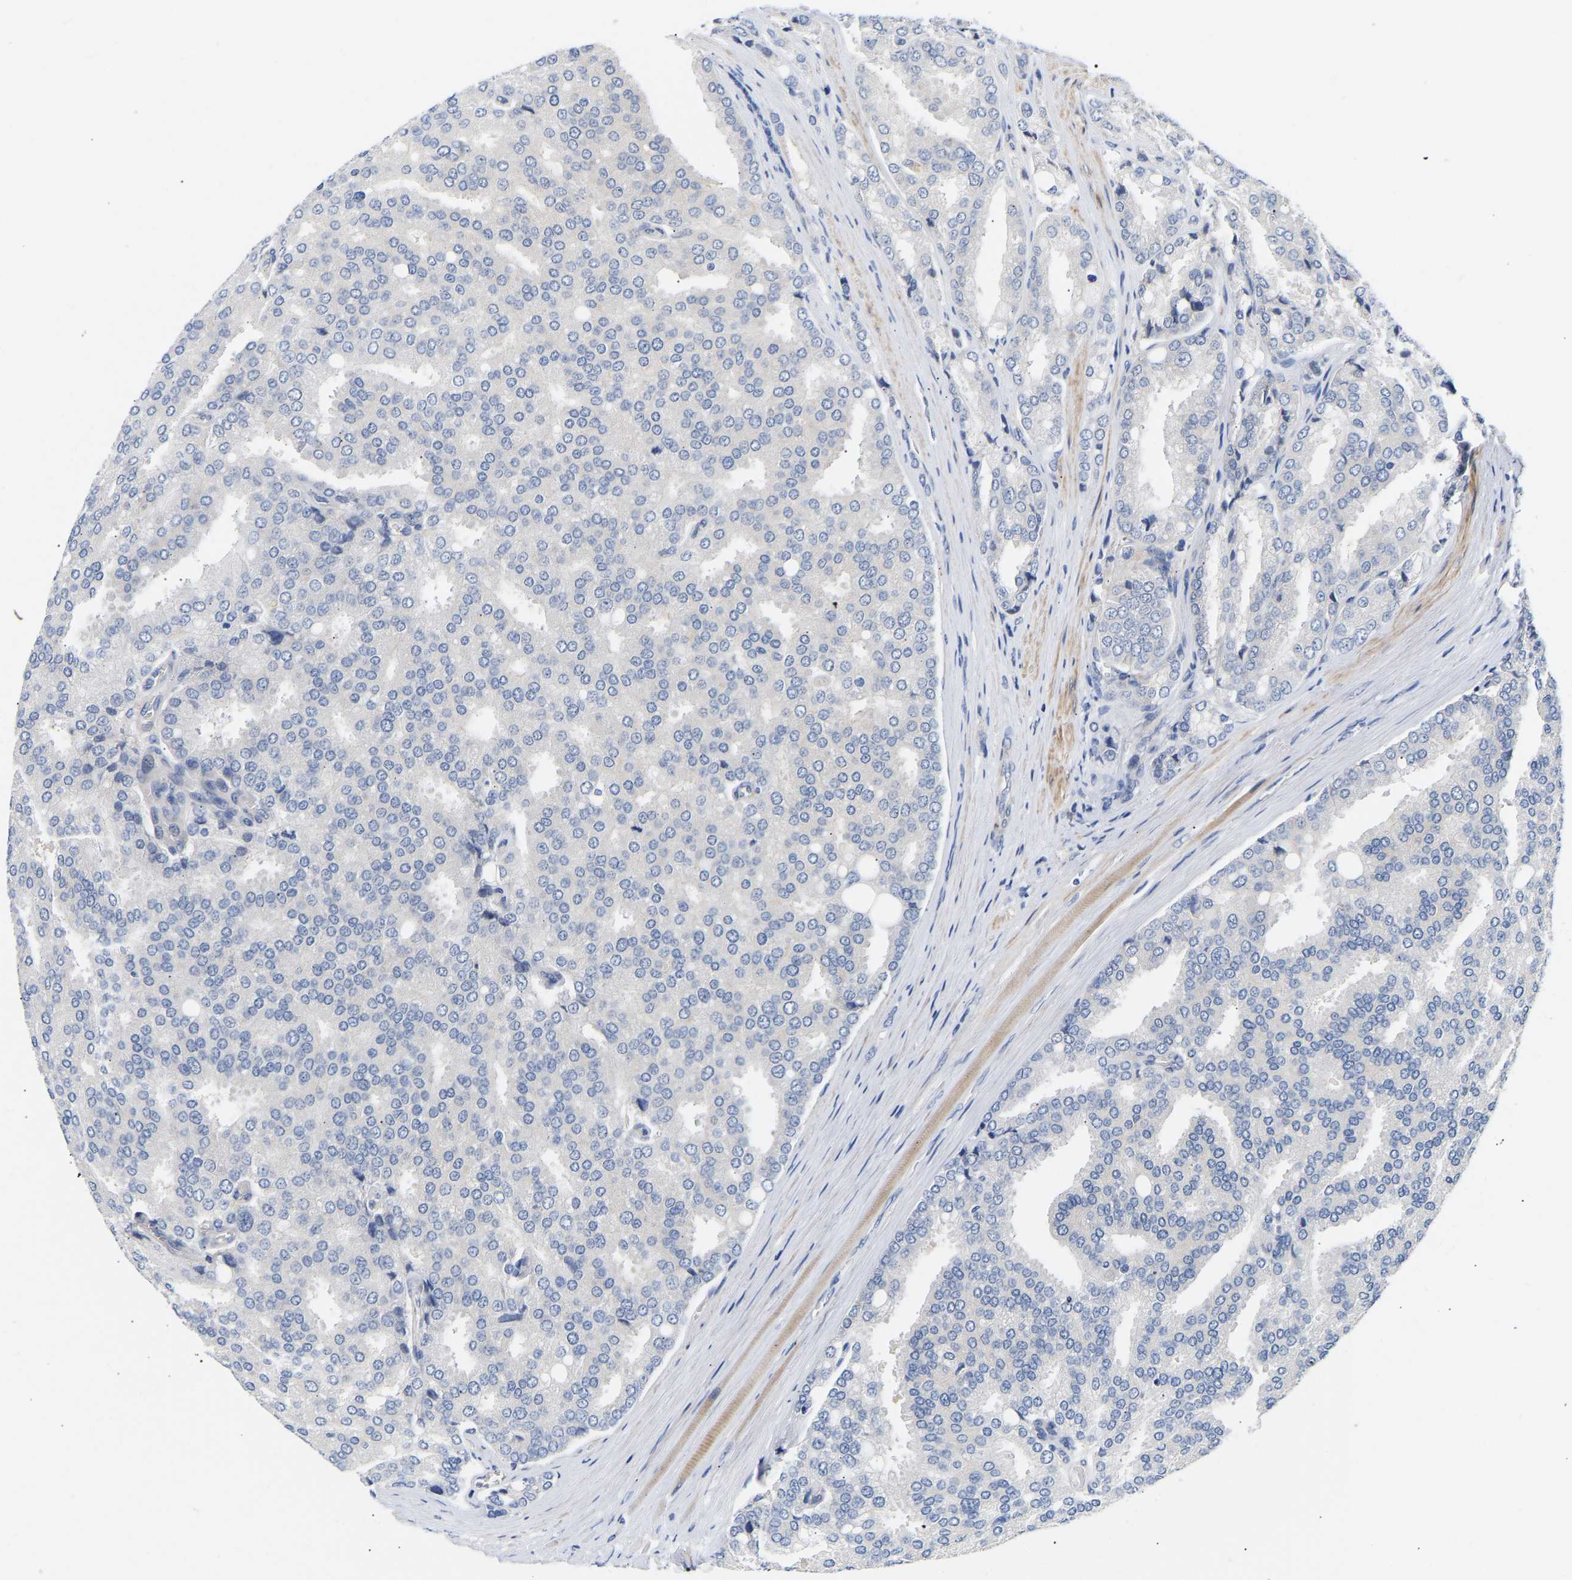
{"staining": {"intensity": "negative", "quantity": "none", "location": "none"}, "tissue": "prostate cancer", "cell_type": "Tumor cells", "image_type": "cancer", "snomed": [{"axis": "morphology", "description": "Adenocarcinoma, High grade"}, {"axis": "topography", "description": "Prostate"}], "caption": "Immunohistochemistry (IHC) of human prostate cancer shows no positivity in tumor cells. The staining was performed using DAB (3,3'-diaminobenzidine) to visualize the protein expression in brown, while the nuclei were stained in blue with hematoxylin (Magnification: 20x).", "gene": "KASH5", "patient": {"sex": "male", "age": 50}}